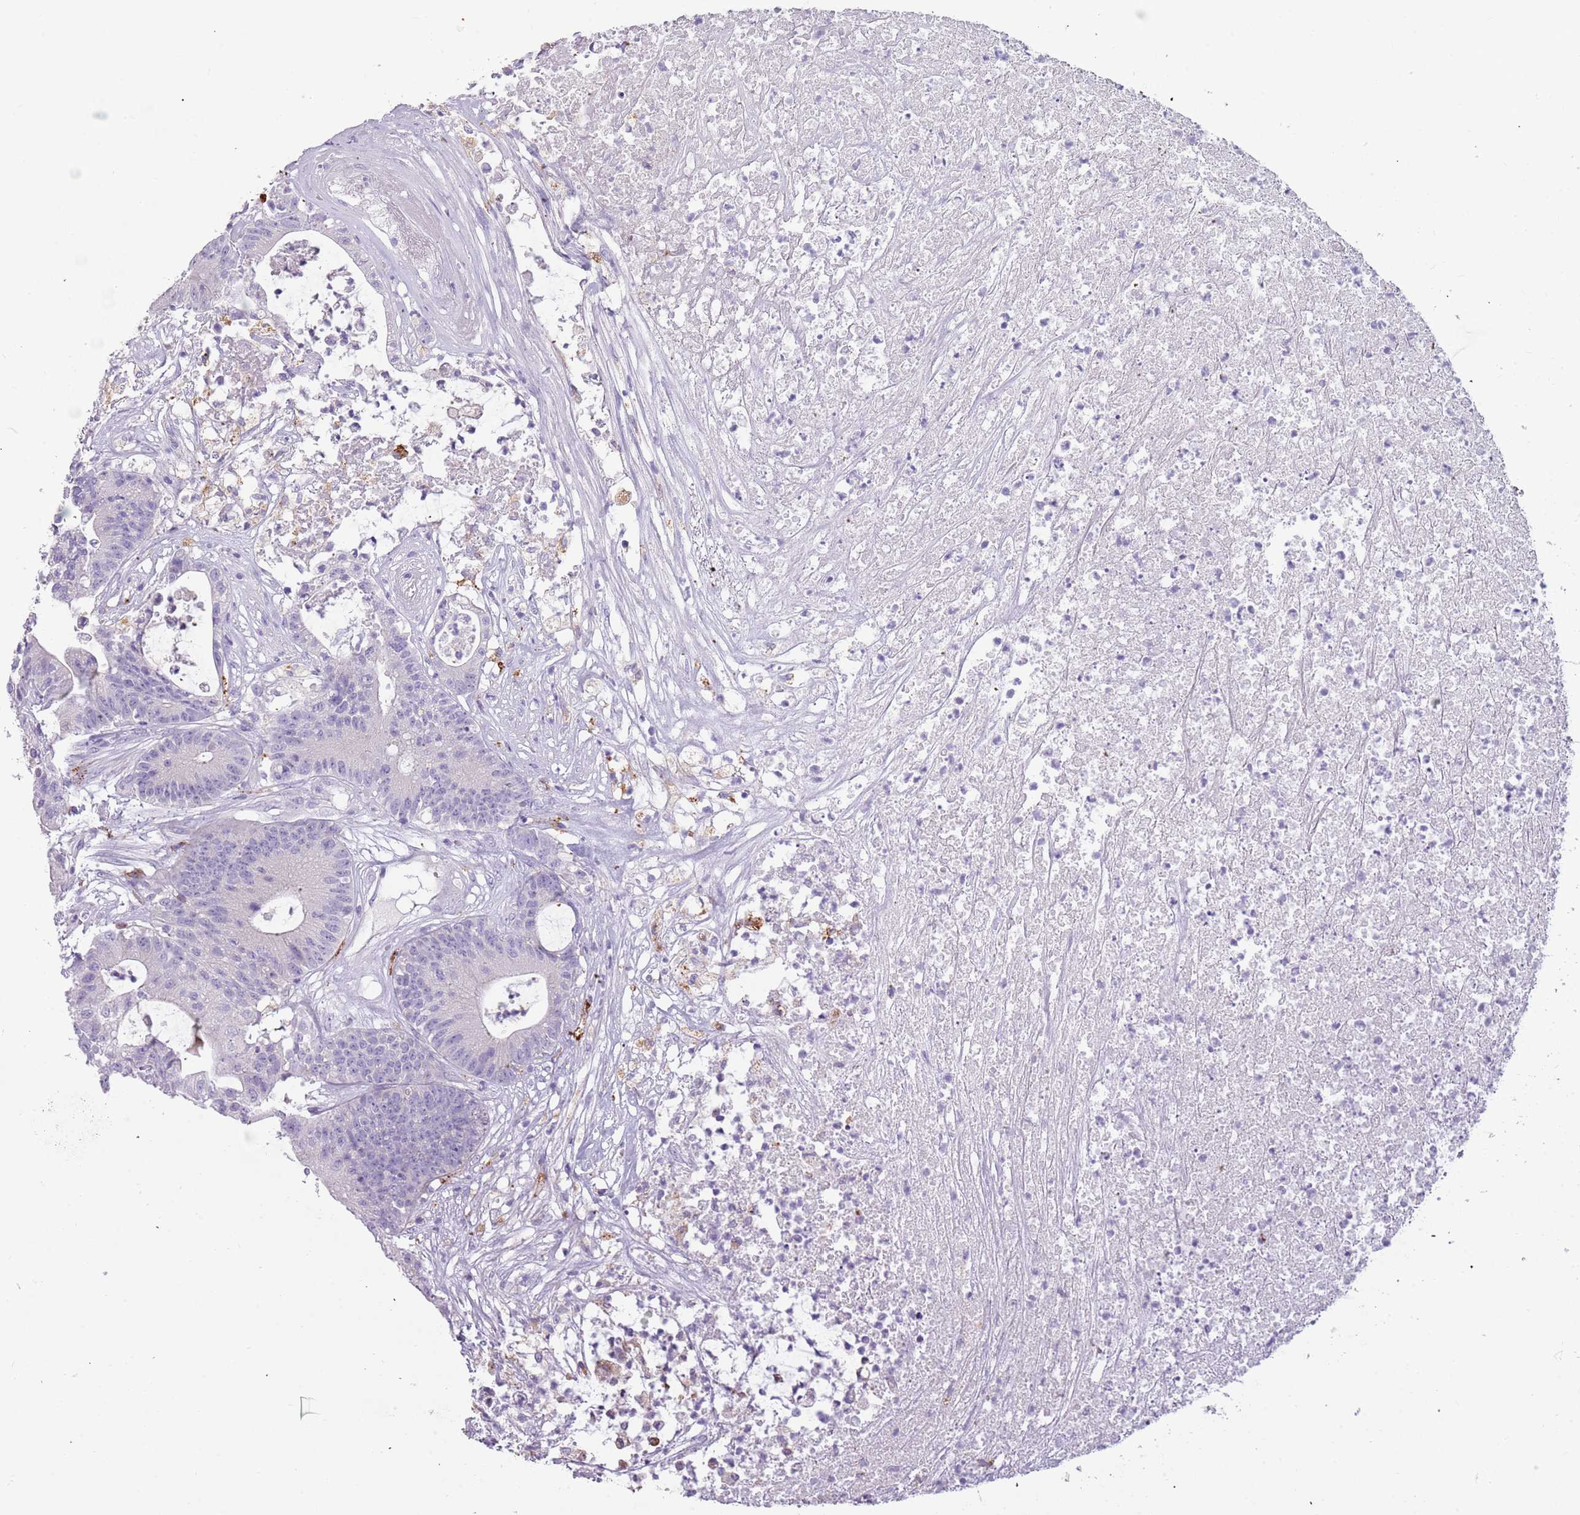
{"staining": {"intensity": "negative", "quantity": "none", "location": "none"}, "tissue": "colorectal cancer", "cell_type": "Tumor cells", "image_type": "cancer", "snomed": [{"axis": "morphology", "description": "Adenocarcinoma, NOS"}, {"axis": "topography", "description": "Colon"}], "caption": "This is a image of IHC staining of colorectal cancer, which shows no expression in tumor cells. Brightfield microscopy of immunohistochemistry (IHC) stained with DAB (3,3'-diaminobenzidine) (brown) and hematoxylin (blue), captured at high magnification.", "gene": "NWD2", "patient": {"sex": "female", "age": 84}}